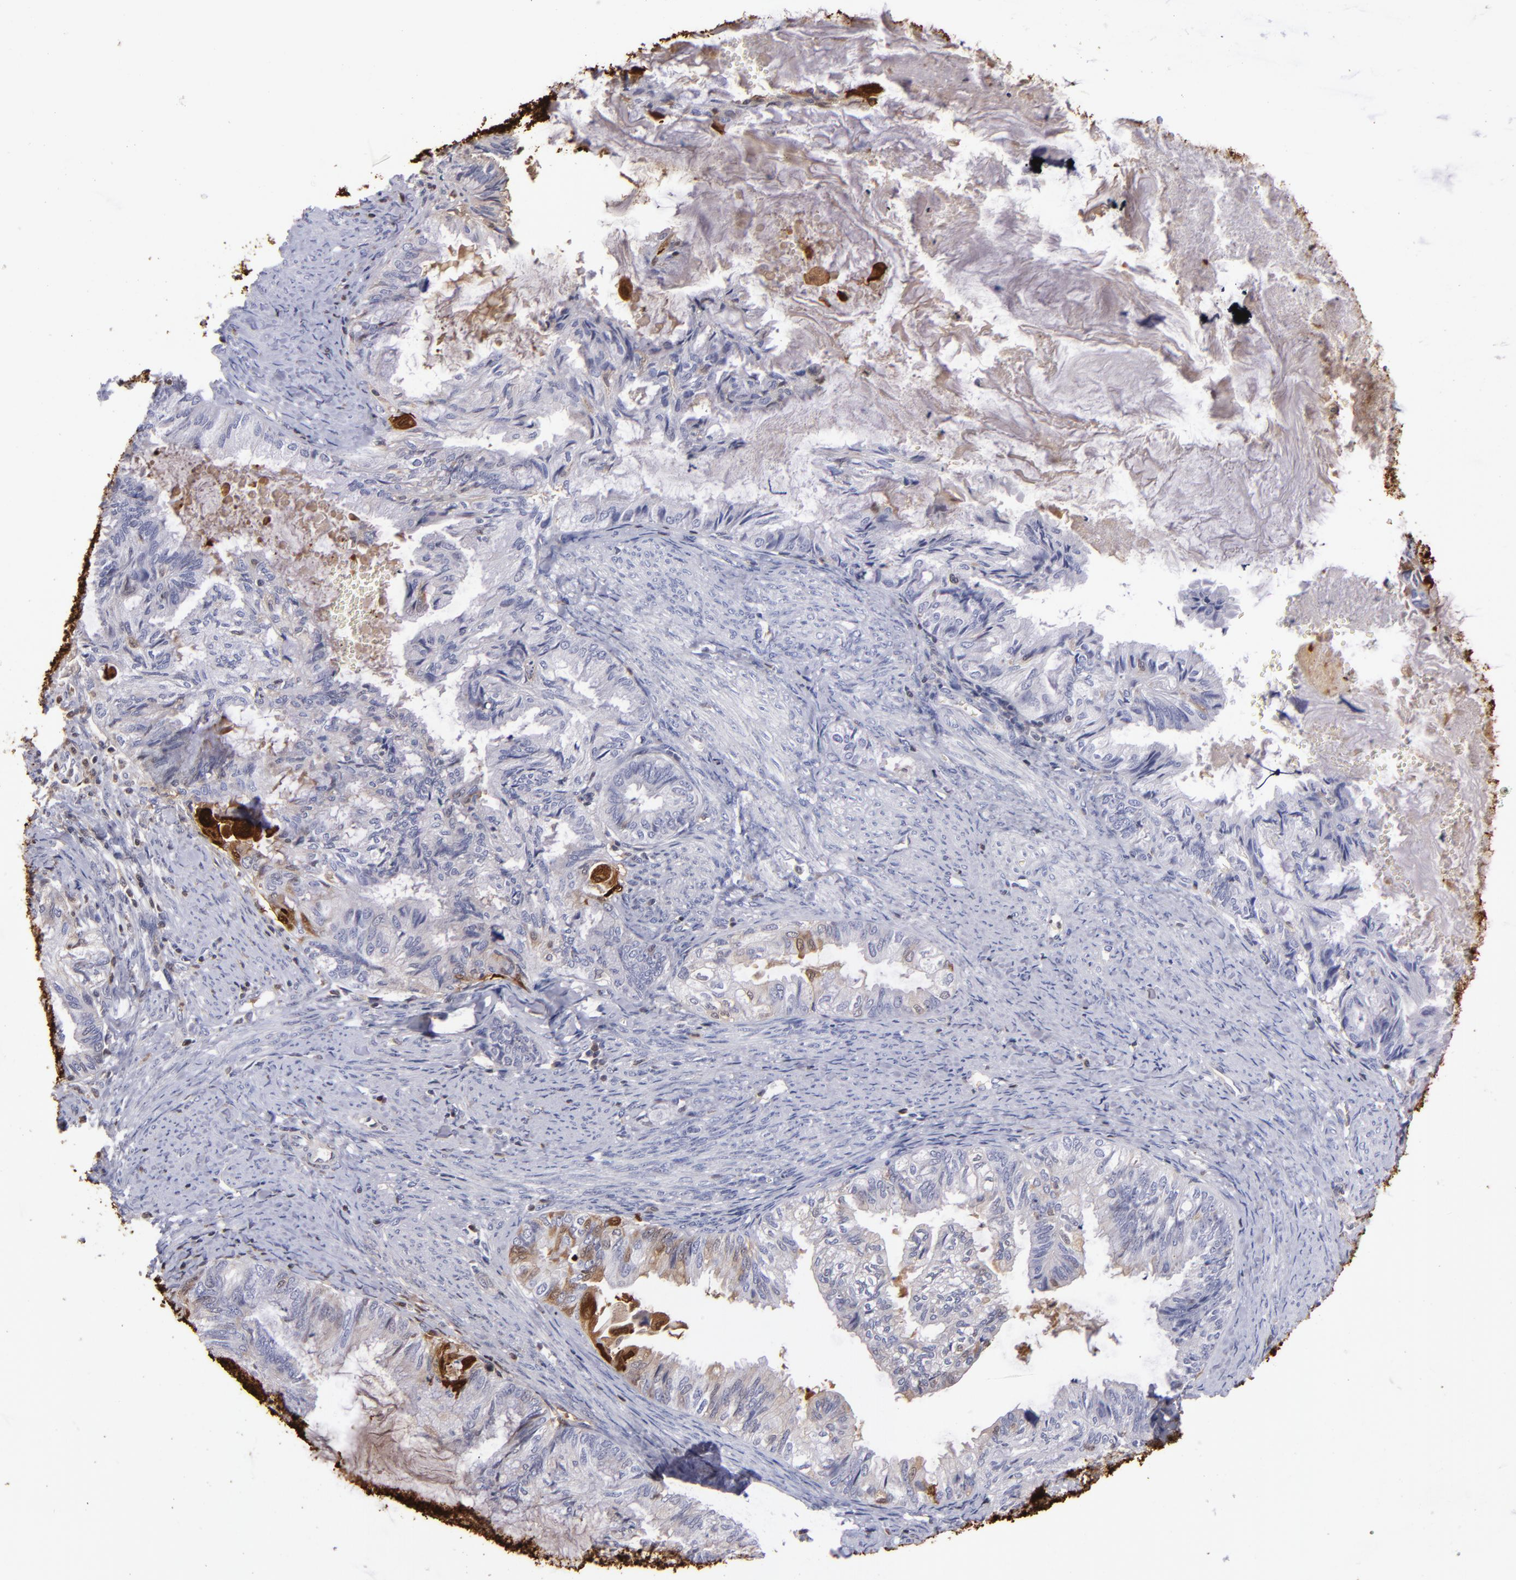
{"staining": {"intensity": "moderate", "quantity": "<25%", "location": "cytoplasmic/membranous,nuclear"}, "tissue": "endometrial cancer", "cell_type": "Tumor cells", "image_type": "cancer", "snomed": [{"axis": "morphology", "description": "Adenocarcinoma, NOS"}, {"axis": "topography", "description": "Endometrium"}], "caption": "The photomicrograph shows a brown stain indicating the presence of a protein in the cytoplasmic/membranous and nuclear of tumor cells in endometrial cancer.", "gene": "S100A2", "patient": {"sex": "female", "age": 86}}